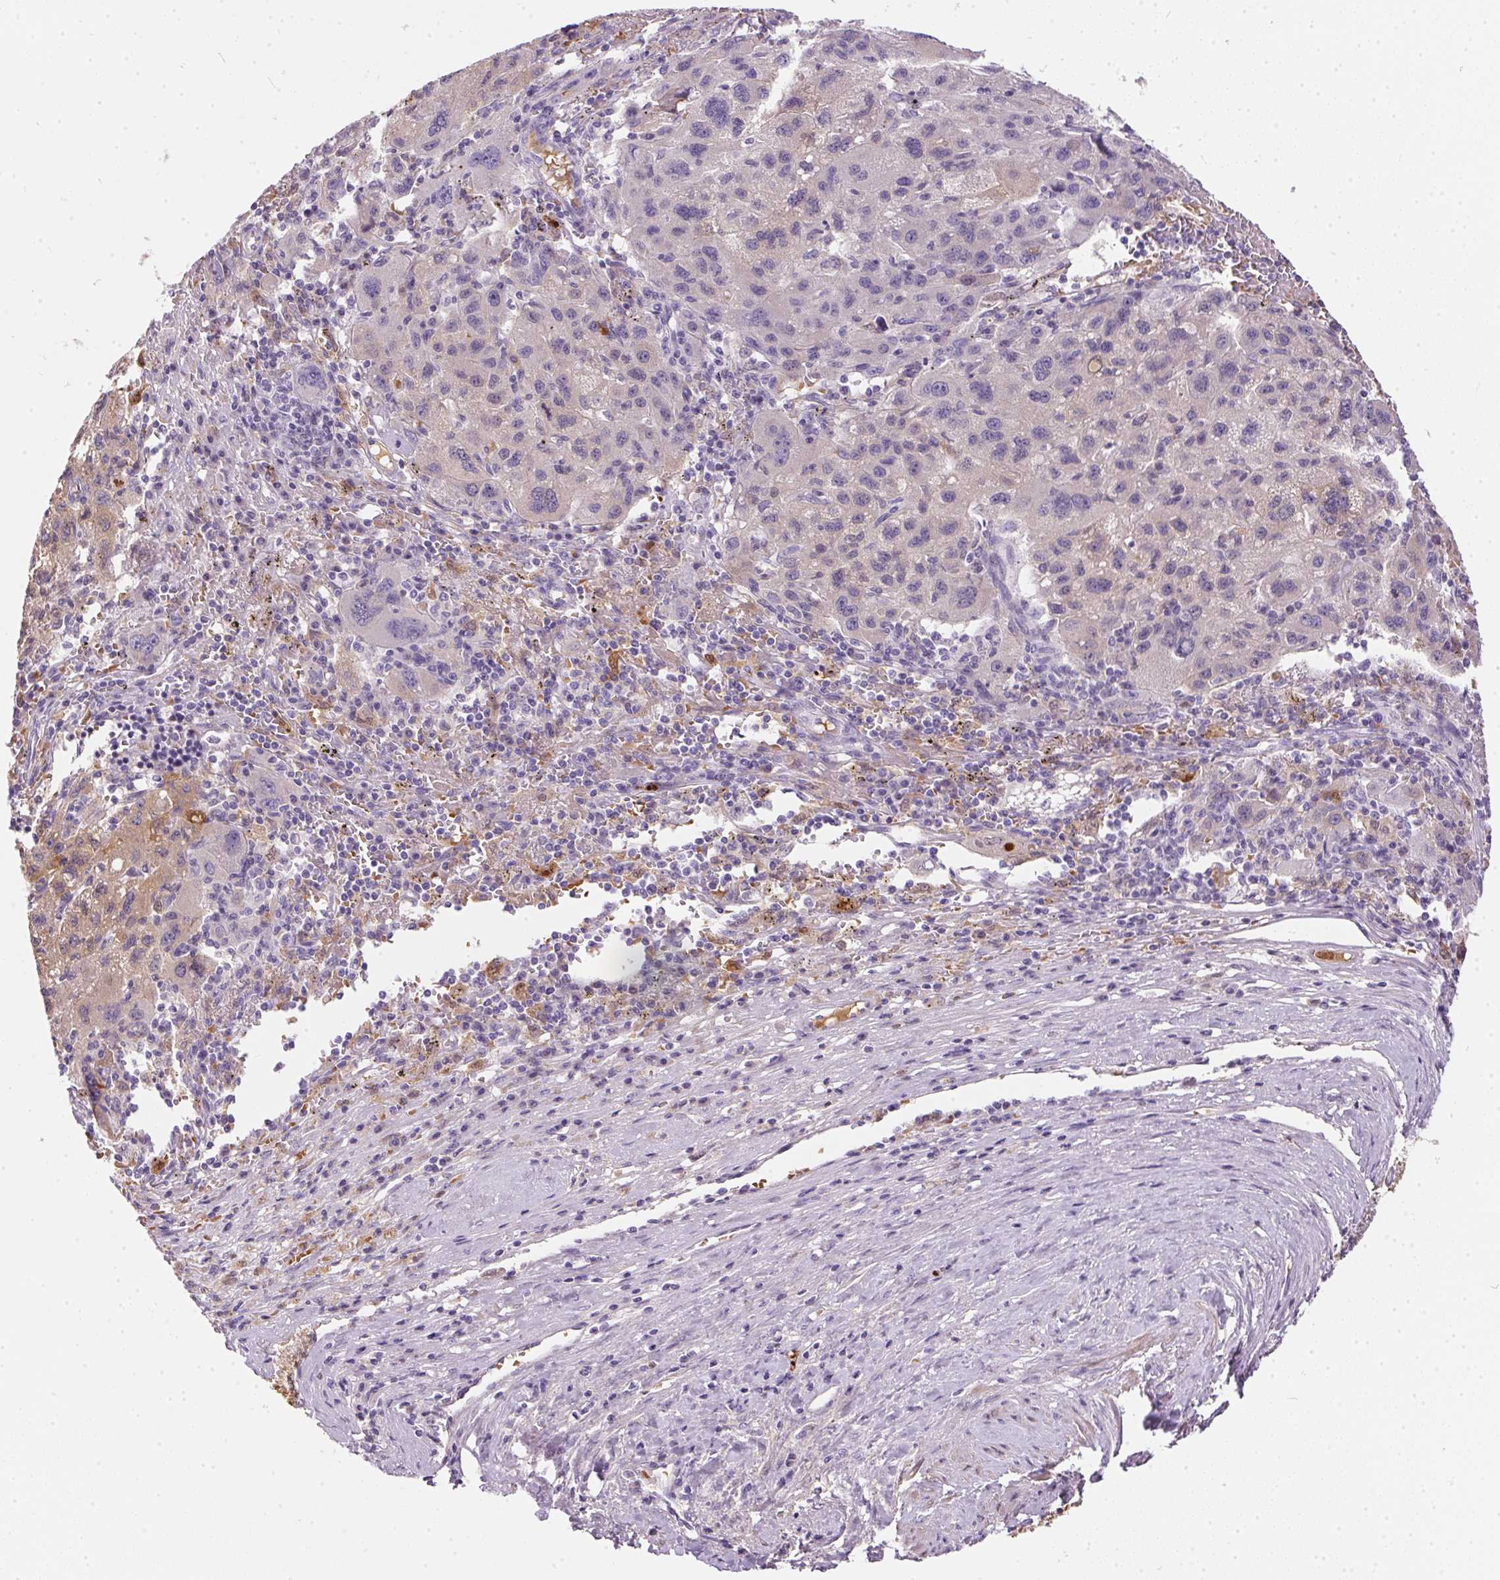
{"staining": {"intensity": "negative", "quantity": "none", "location": "none"}, "tissue": "liver cancer", "cell_type": "Tumor cells", "image_type": "cancer", "snomed": [{"axis": "morphology", "description": "Carcinoma, Hepatocellular, NOS"}, {"axis": "topography", "description": "Liver"}], "caption": "Liver hepatocellular carcinoma stained for a protein using immunohistochemistry (IHC) reveals no positivity tumor cells.", "gene": "ORM1", "patient": {"sex": "female", "age": 77}}